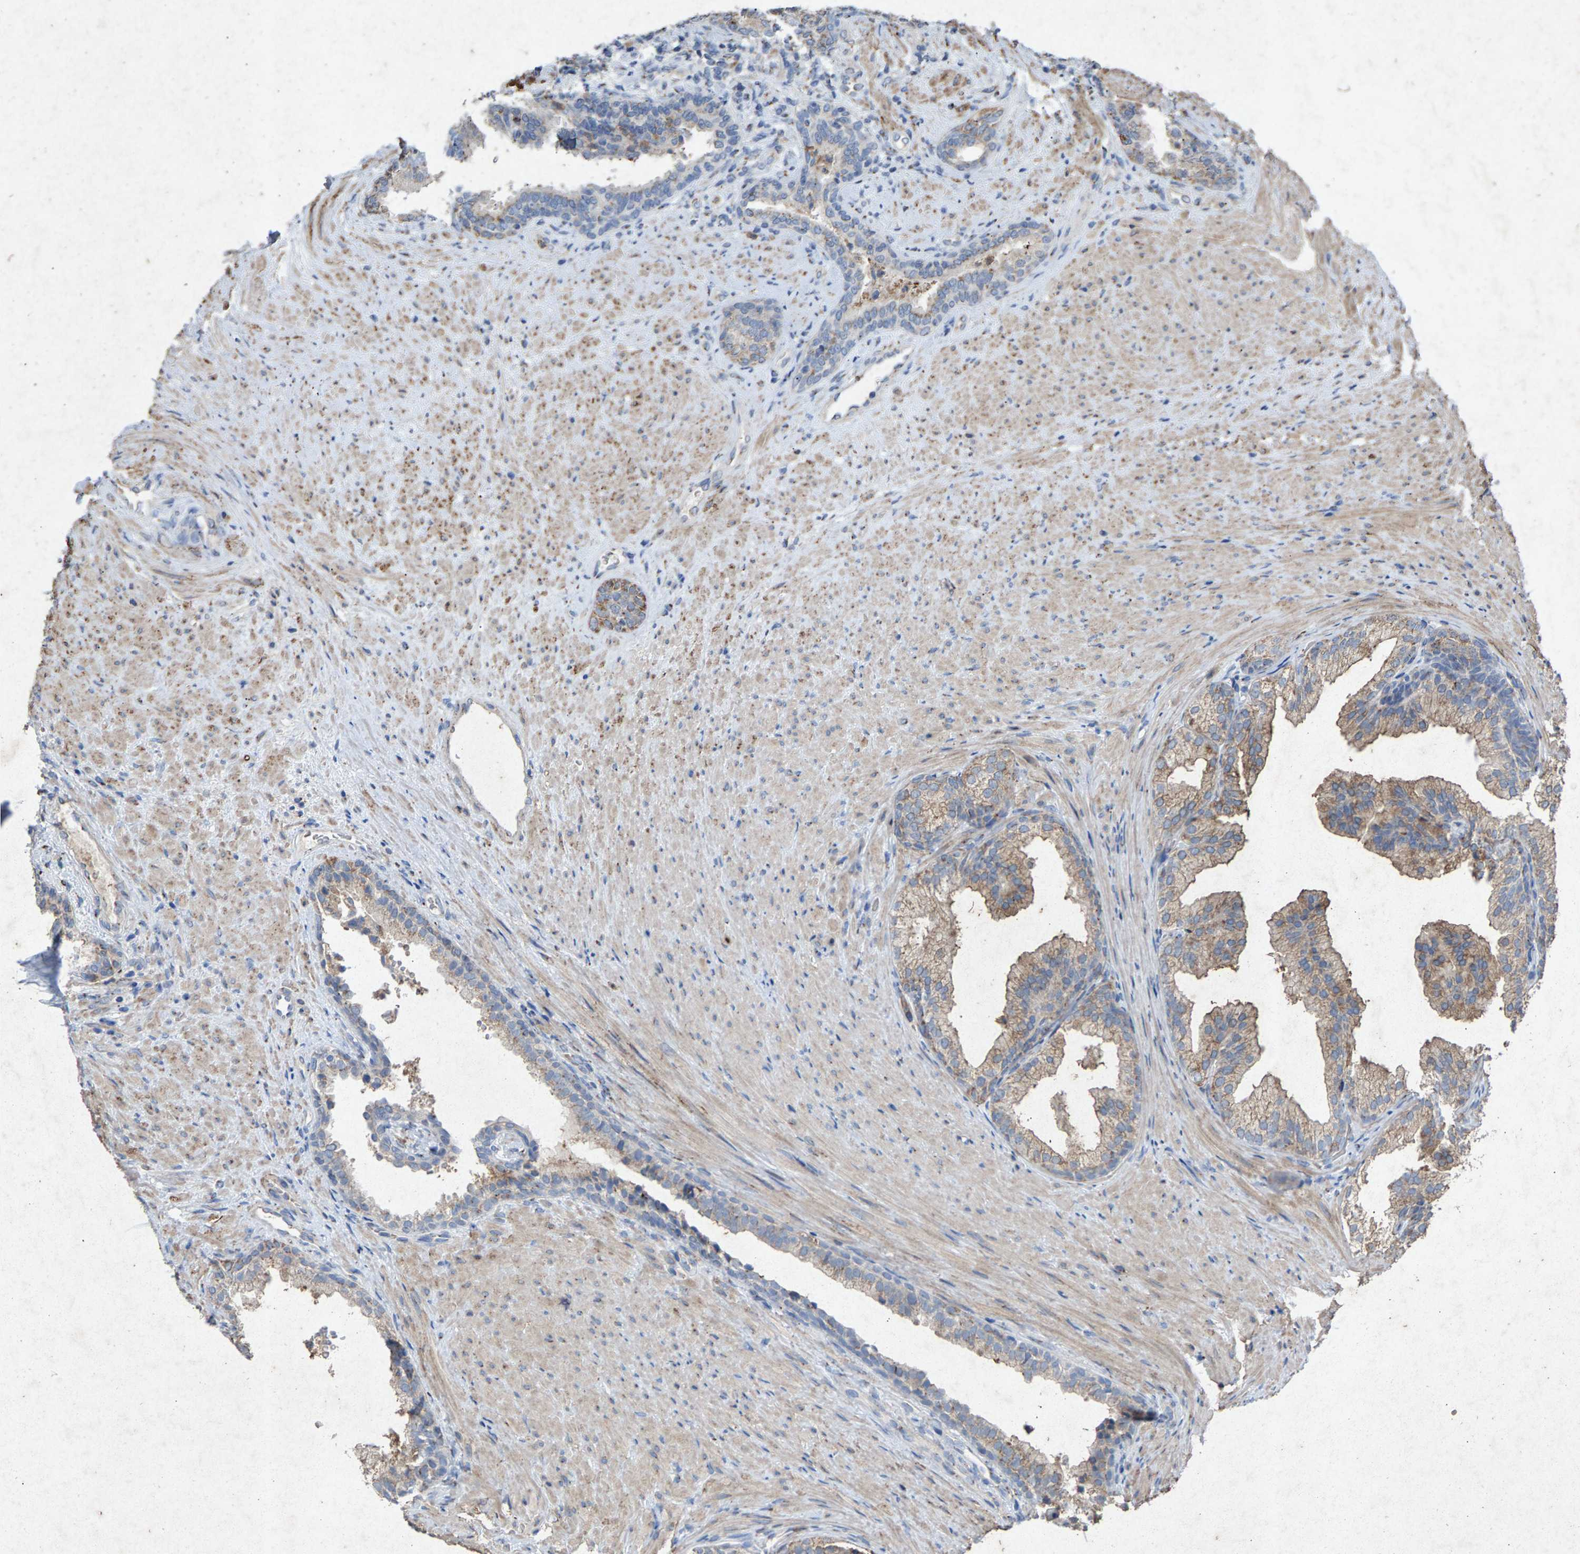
{"staining": {"intensity": "moderate", "quantity": "25%-75%", "location": "cytoplasmic/membranous"}, "tissue": "prostate", "cell_type": "Glandular cells", "image_type": "normal", "snomed": [{"axis": "morphology", "description": "Normal tissue, NOS"}, {"axis": "topography", "description": "Prostate"}], "caption": "Moderate cytoplasmic/membranous protein positivity is identified in approximately 25%-75% of glandular cells in prostate.", "gene": "MAN2A1", "patient": {"sex": "male", "age": 76}}